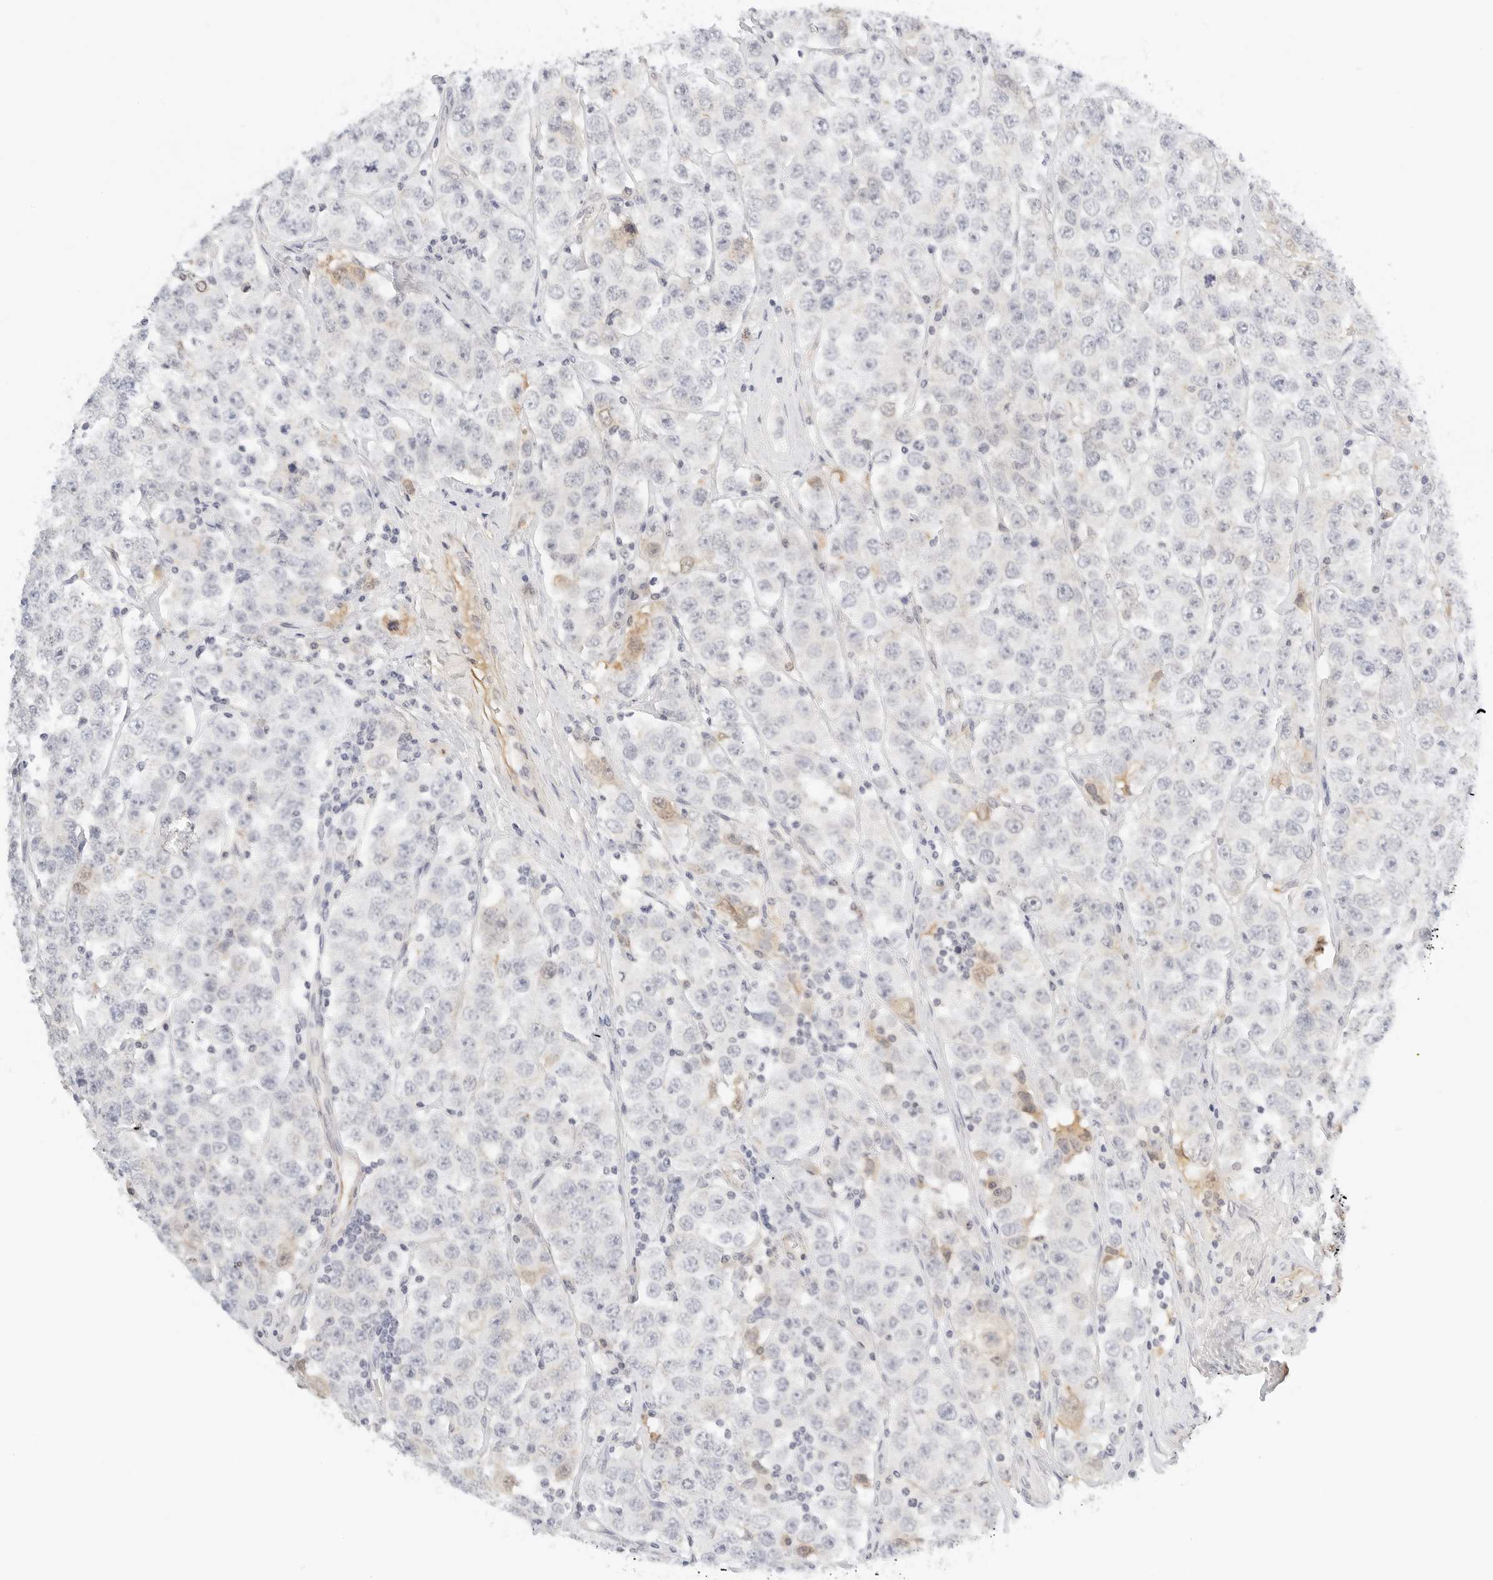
{"staining": {"intensity": "negative", "quantity": "none", "location": "none"}, "tissue": "testis cancer", "cell_type": "Tumor cells", "image_type": "cancer", "snomed": [{"axis": "morphology", "description": "Seminoma, NOS"}, {"axis": "topography", "description": "Testis"}], "caption": "Human testis cancer stained for a protein using IHC reveals no positivity in tumor cells.", "gene": "PKDCC", "patient": {"sex": "male", "age": 28}}